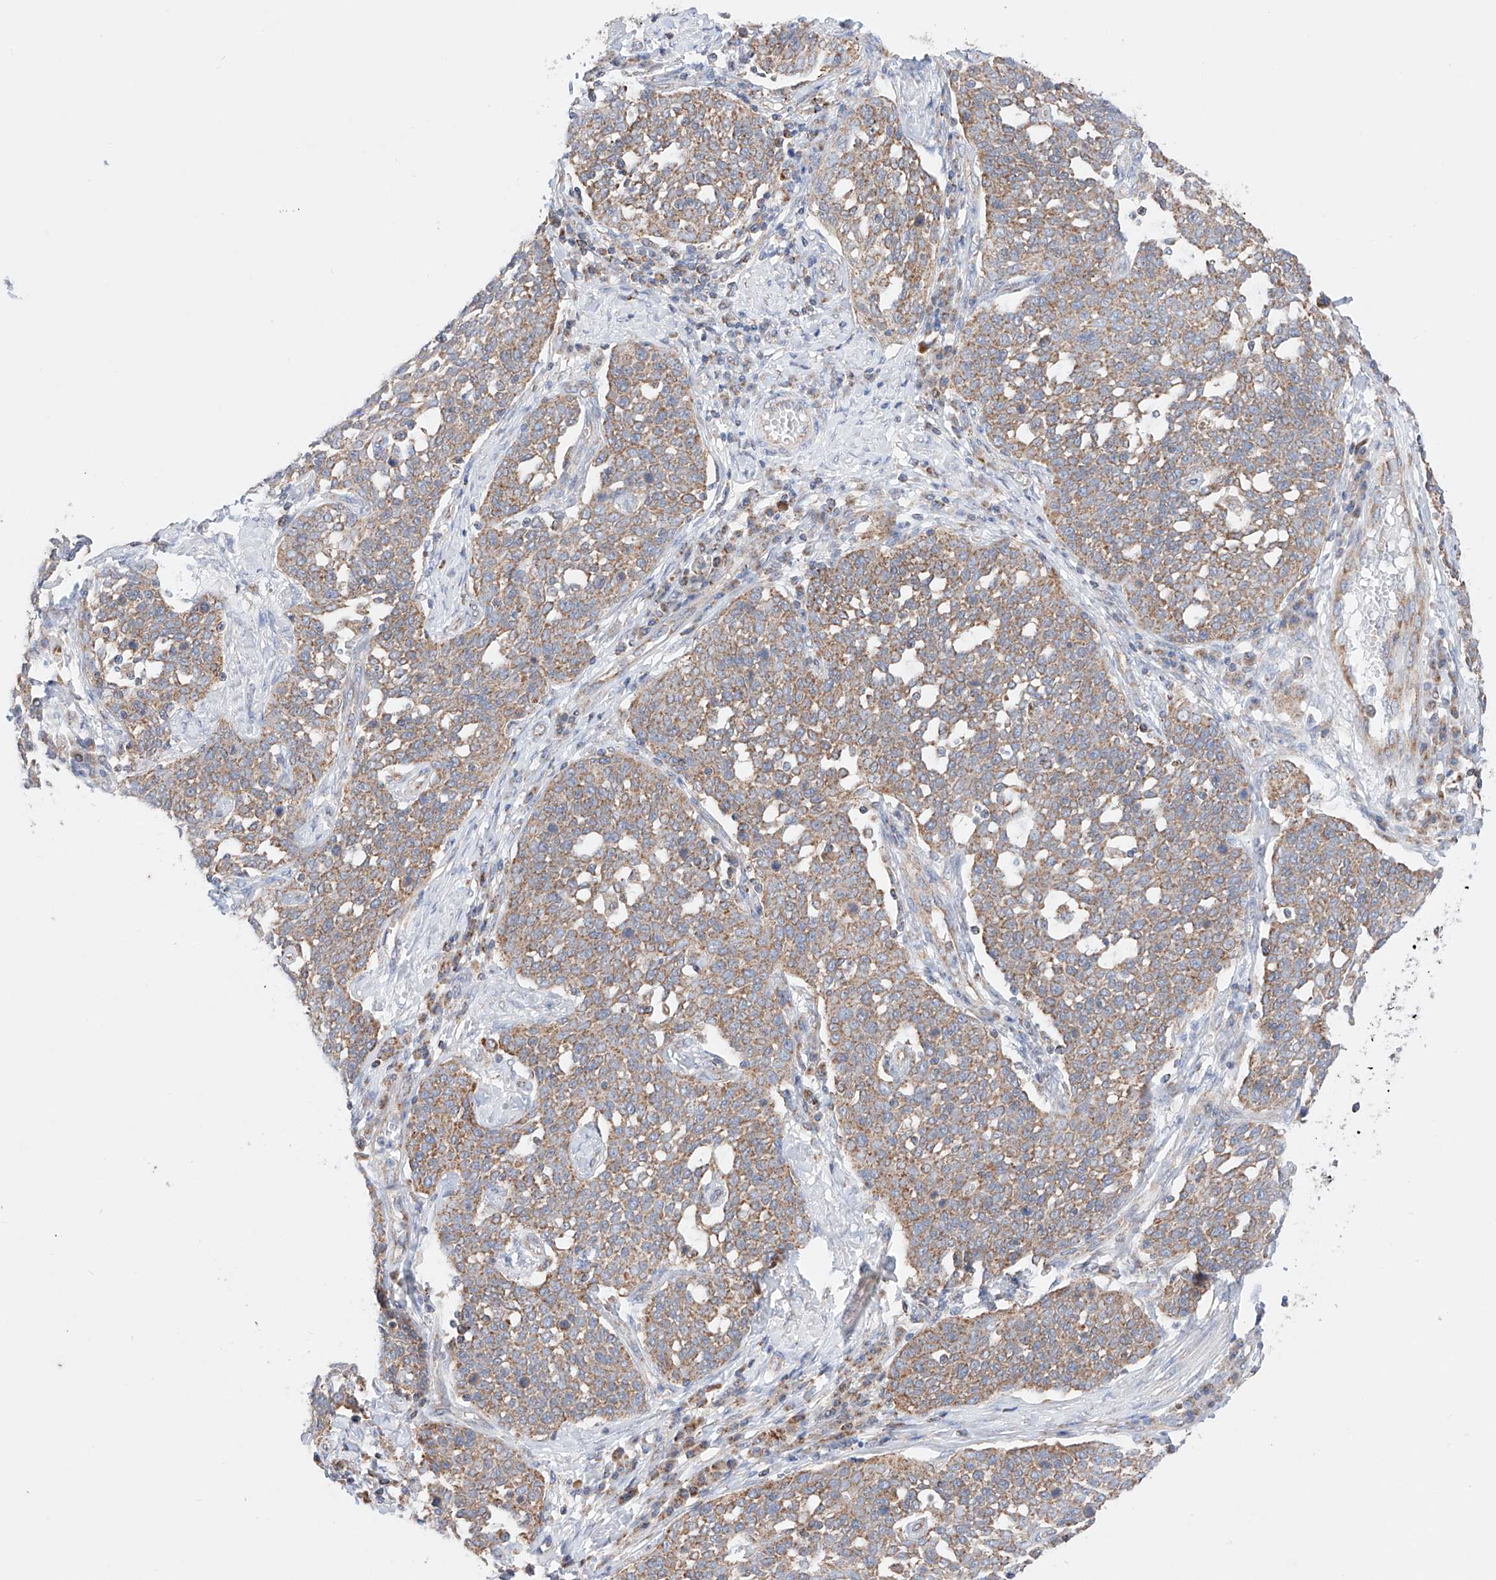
{"staining": {"intensity": "moderate", "quantity": ">75%", "location": "cytoplasmic/membranous"}, "tissue": "cervical cancer", "cell_type": "Tumor cells", "image_type": "cancer", "snomed": [{"axis": "morphology", "description": "Squamous cell carcinoma, NOS"}, {"axis": "topography", "description": "Cervix"}], "caption": "Protein expression analysis of cervical squamous cell carcinoma exhibits moderate cytoplasmic/membranous staining in approximately >75% of tumor cells.", "gene": "KTI12", "patient": {"sex": "female", "age": 34}}